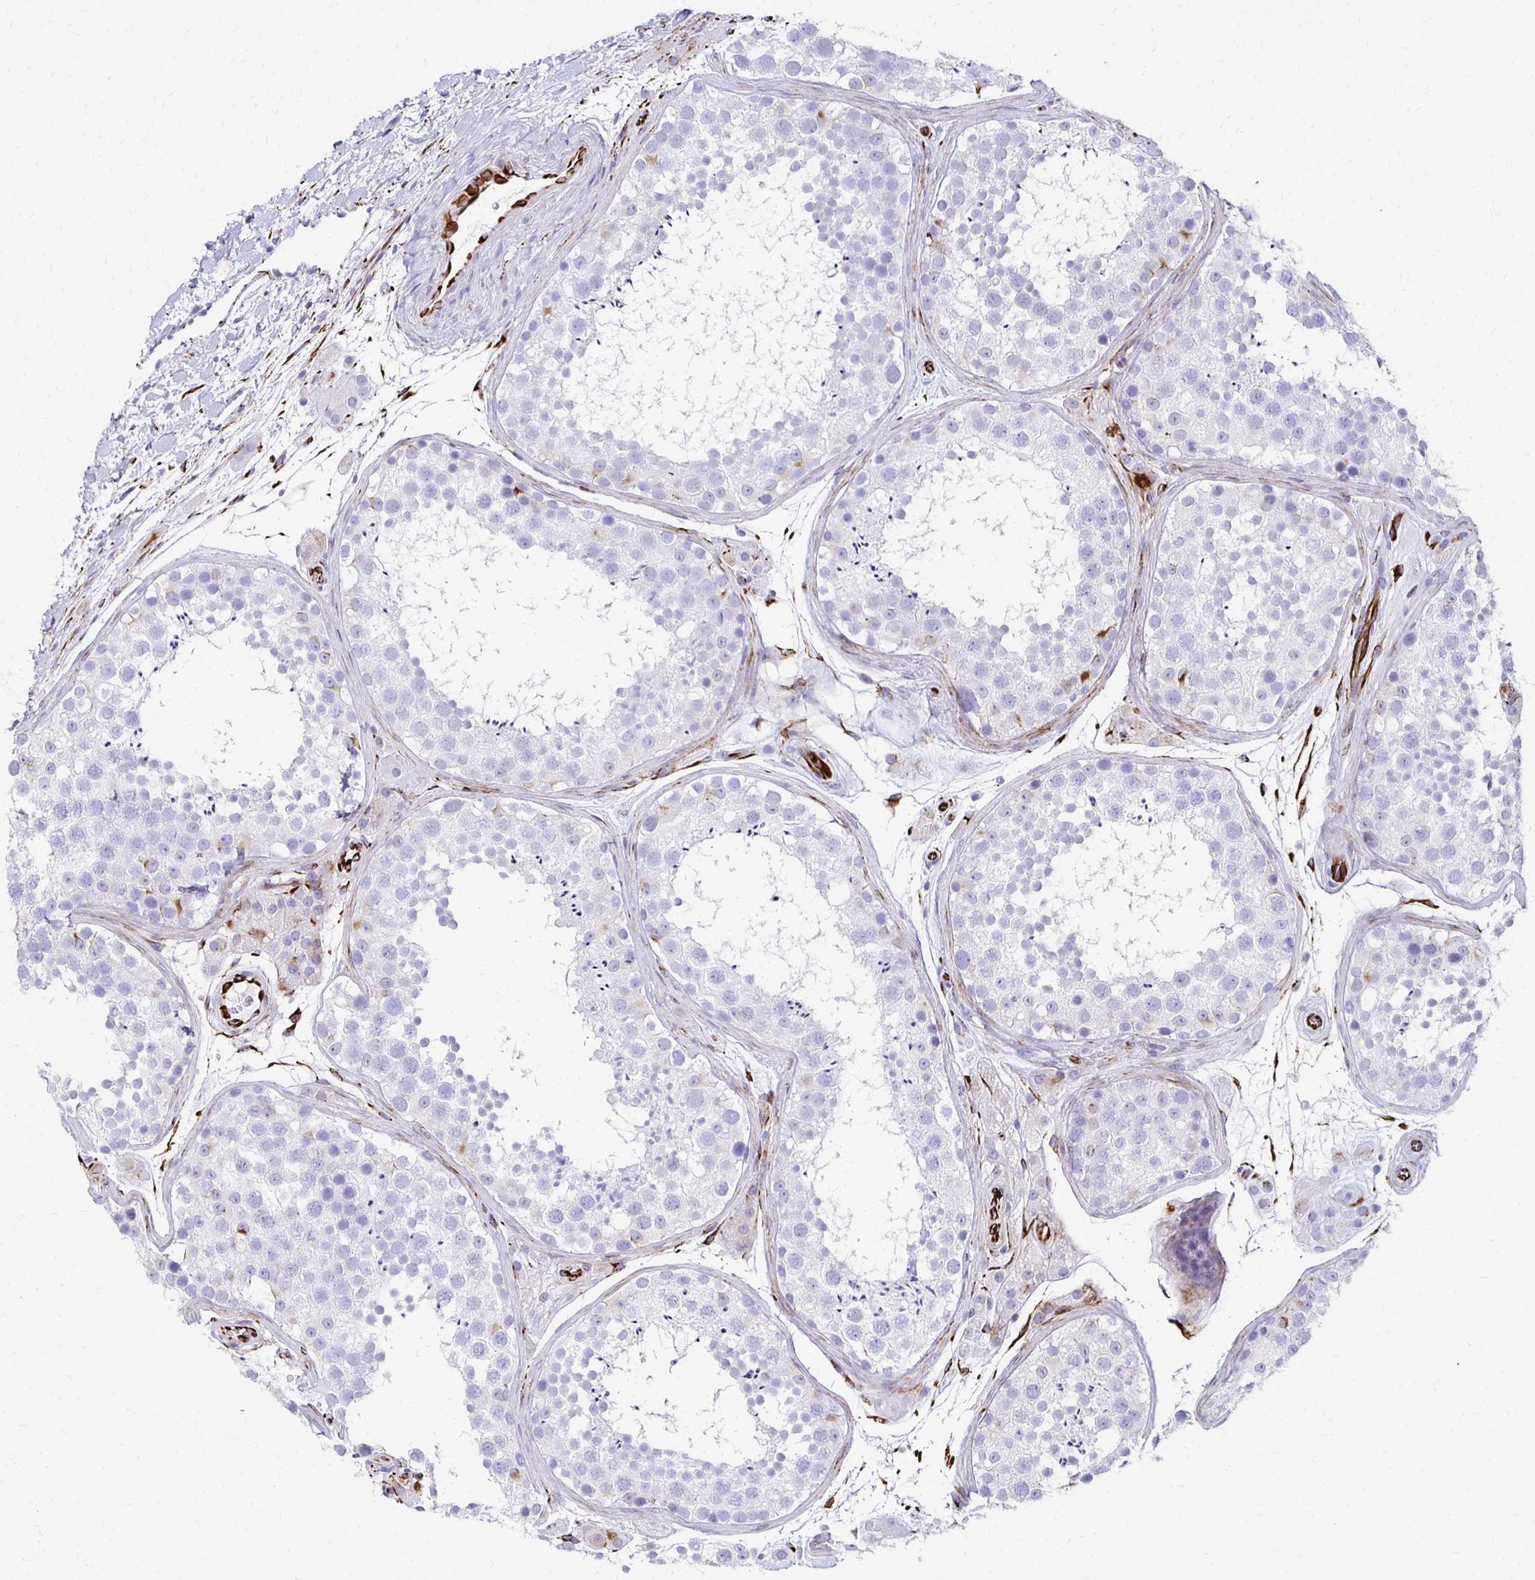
{"staining": {"intensity": "strong", "quantity": "<25%", "location": "cytoplasmic/membranous"}, "tissue": "testis", "cell_type": "Cells in seminiferous ducts", "image_type": "normal", "snomed": [{"axis": "morphology", "description": "Normal tissue, NOS"}, {"axis": "topography", "description": "Testis"}], "caption": "Immunohistochemical staining of benign testis reveals strong cytoplasmic/membranous protein positivity in about <25% of cells in seminiferous ducts. (Brightfield microscopy of DAB IHC at high magnification).", "gene": "TMEM54", "patient": {"sex": "male", "age": 41}}